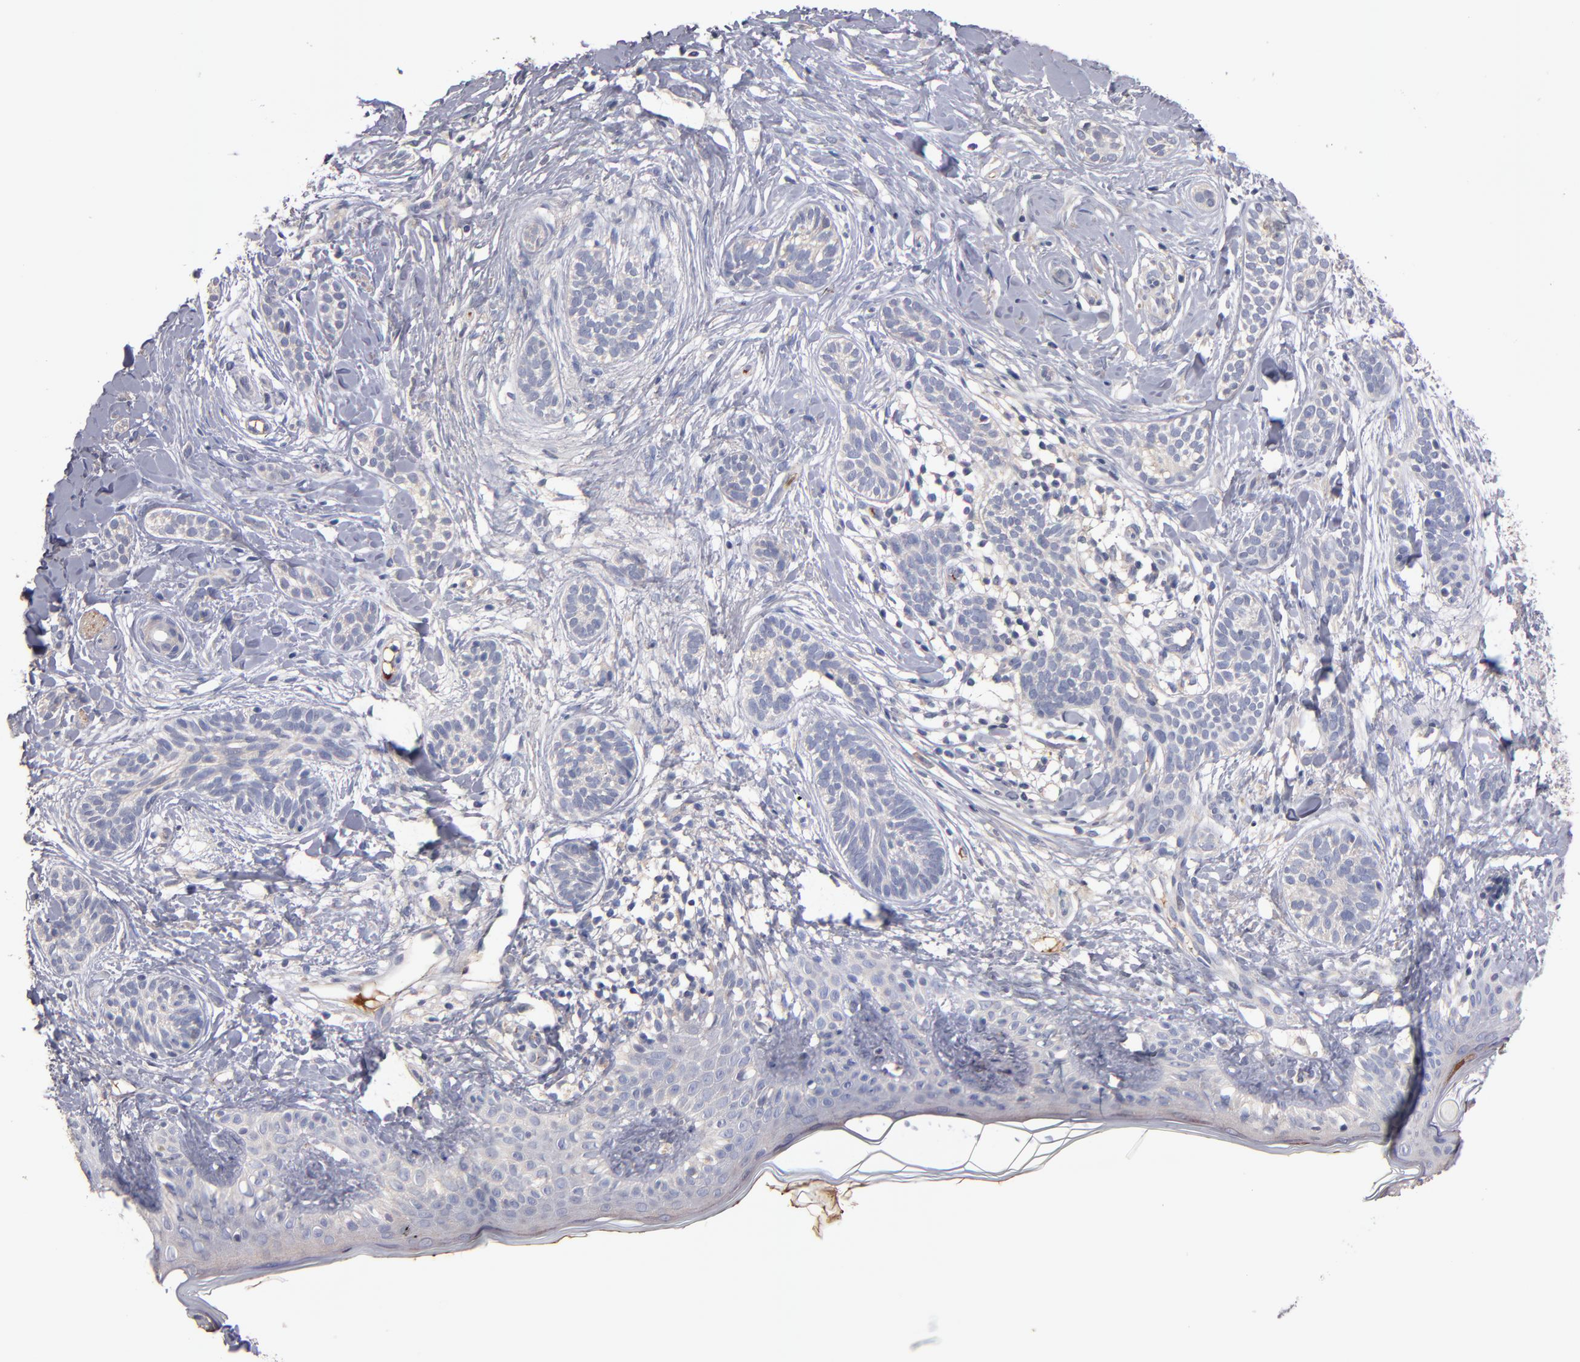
{"staining": {"intensity": "weak", "quantity": "25%-75%", "location": "cytoplasmic/membranous"}, "tissue": "skin cancer", "cell_type": "Tumor cells", "image_type": "cancer", "snomed": [{"axis": "morphology", "description": "Normal tissue, NOS"}, {"axis": "morphology", "description": "Basal cell carcinoma"}, {"axis": "topography", "description": "Skin"}], "caption": "Skin cancer (basal cell carcinoma) stained with a protein marker reveals weak staining in tumor cells.", "gene": "DACT1", "patient": {"sex": "male", "age": 63}}